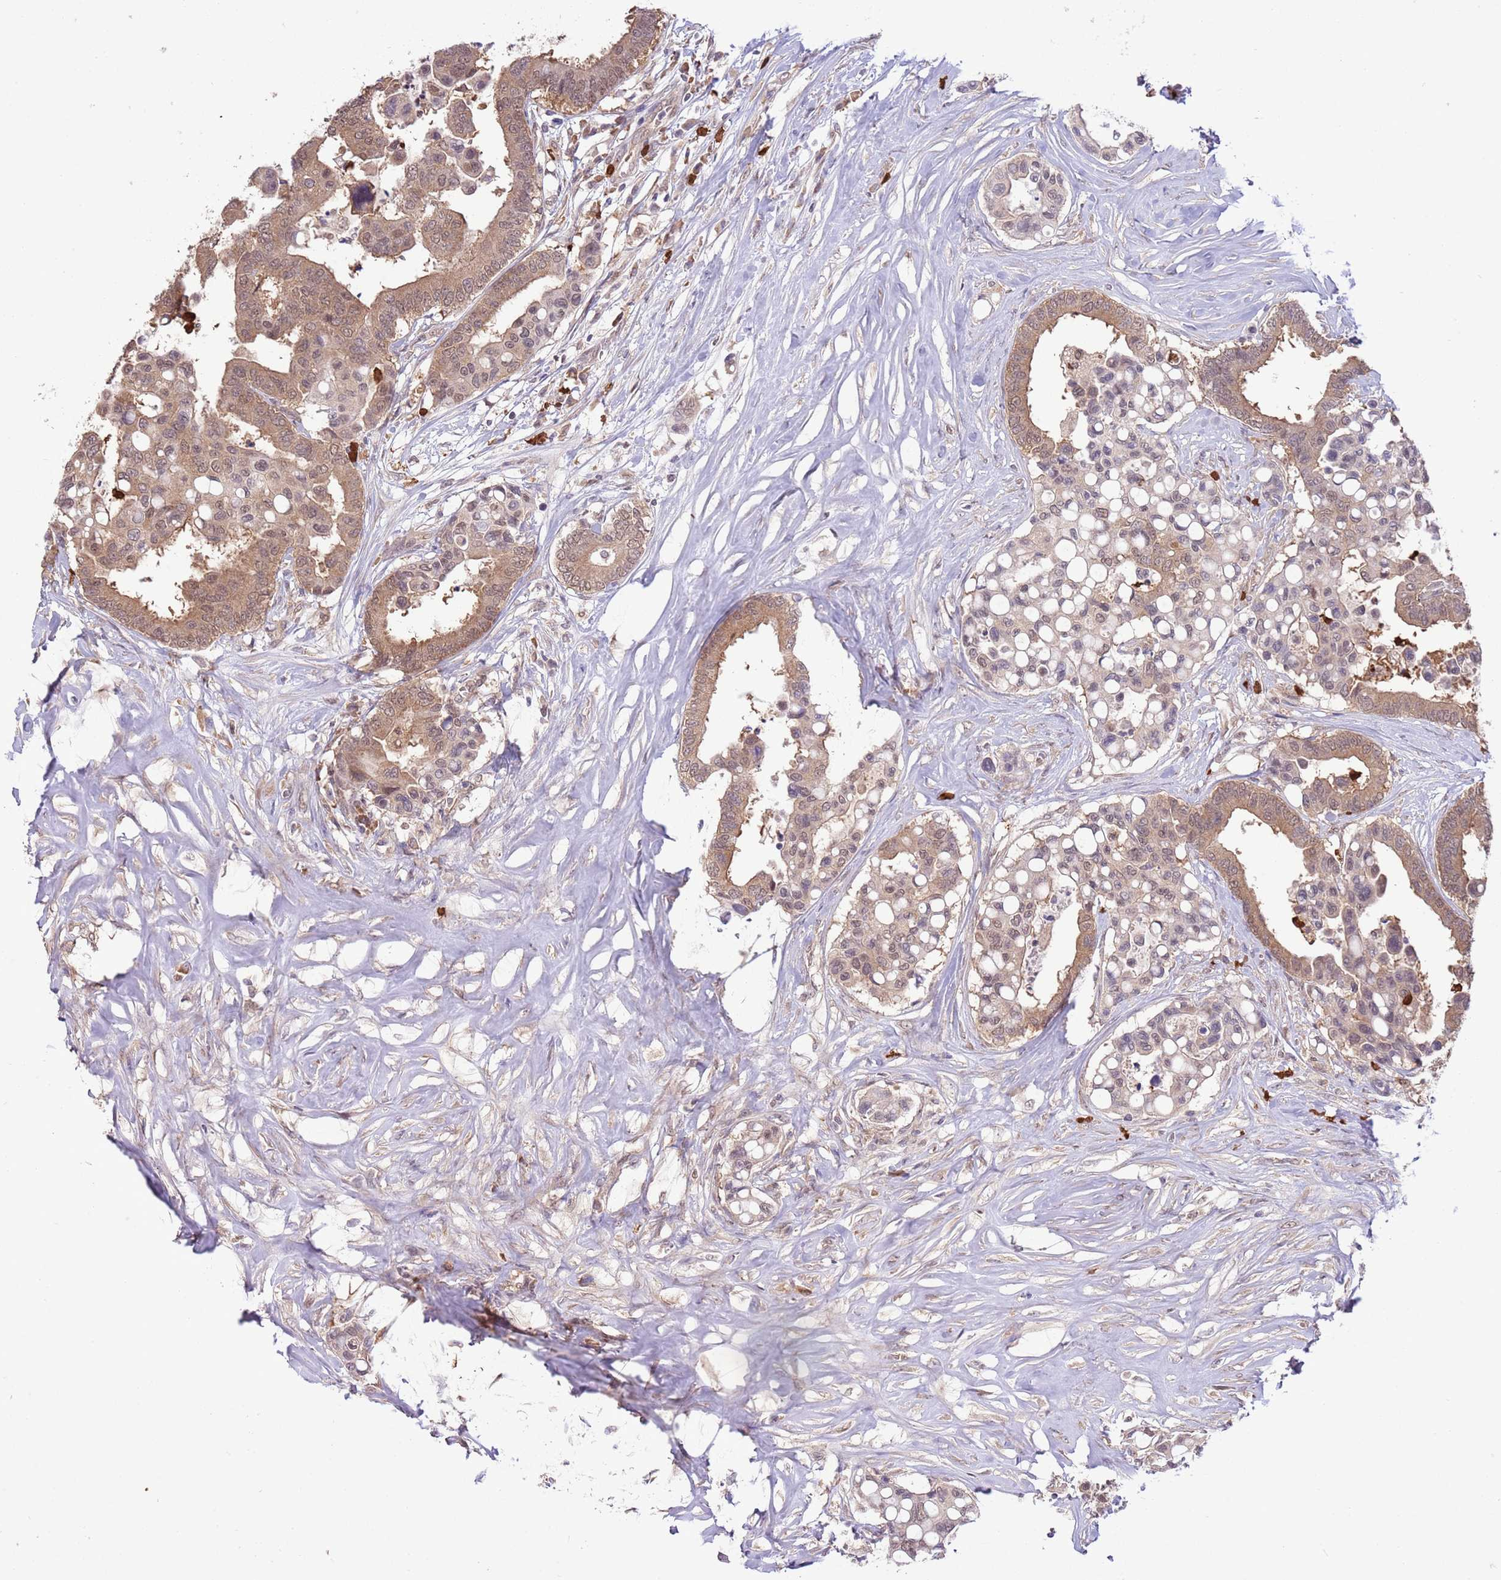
{"staining": {"intensity": "moderate", "quantity": ">75%", "location": "cytoplasmic/membranous,nuclear"}, "tissue": "colorectal cancer", "cell_type": "Tumor cells", "image_type": "cancer", "snomed": [{"axis": "morphology", "description": "Adenocarcinoma, NOS"}, {"axis": "topography", "description": "Colon"}], "caption": "Protein staining of colorectal adenocarcinoma tissue exhibits moderate cytoplasmic/membranous and nuclear expression in approximately >75% of tumor cells.", "gene": "AMIGO1", "patient": {"sex": "male", "age": 82}}